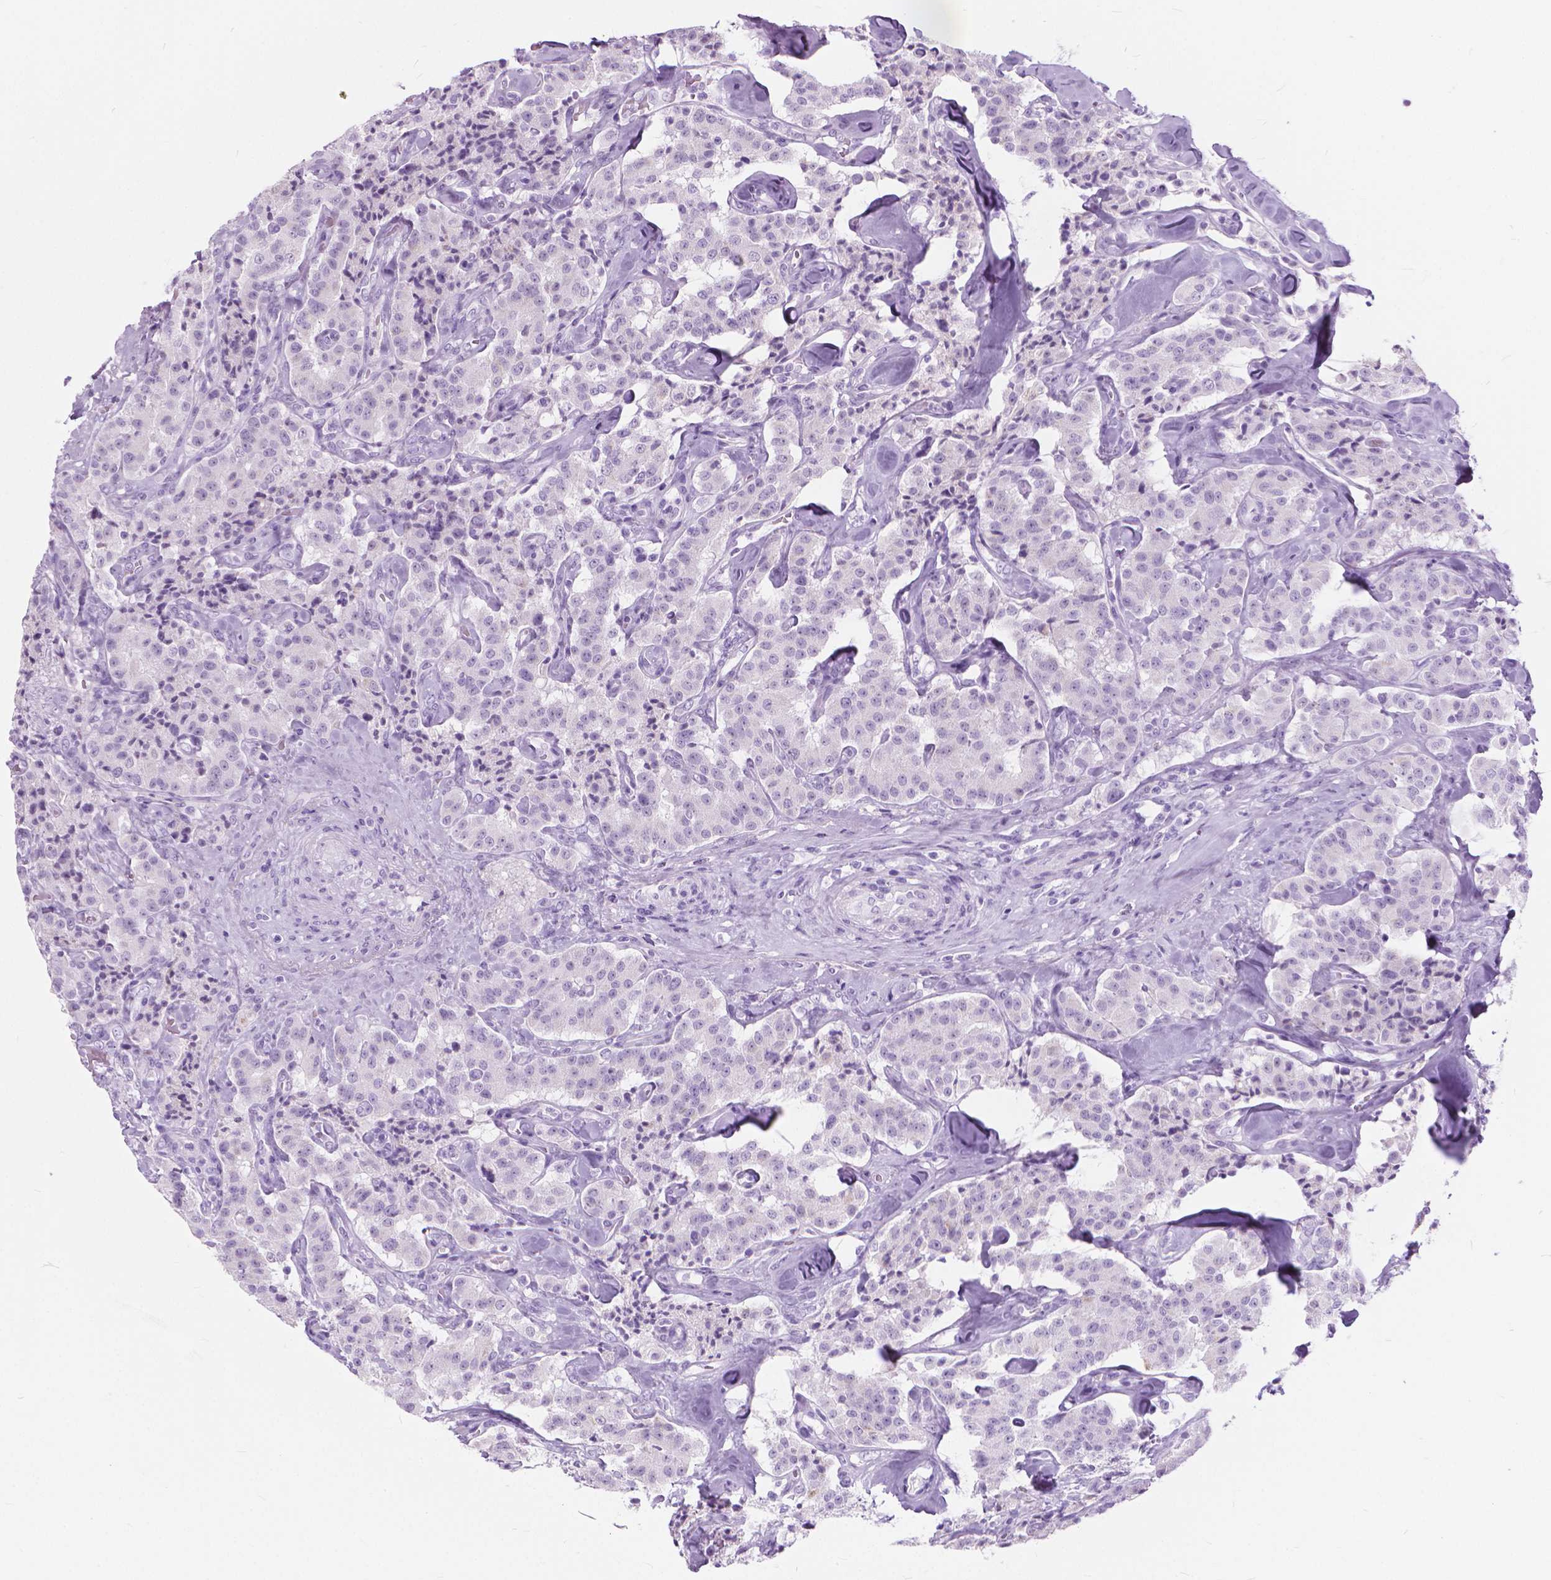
{"staining": {"intensity": "negative", "quantity": "none", "location": "none"}, "tissue": "carcinoid", "cell_type": "Tumor cells", "image_type": "cancer", "snomed": [{"axis": "morphology", "description": "Carcinoid, malignant, NOS"}, {"axis": "topography", "description": "Pancreas"}], "caption": "This is an IHC micrograph of human malignant carcinoid. There is no positivity in tumor cells.", "gene": "HTR2B", "patient": {"sex": "male", "age": 41}}